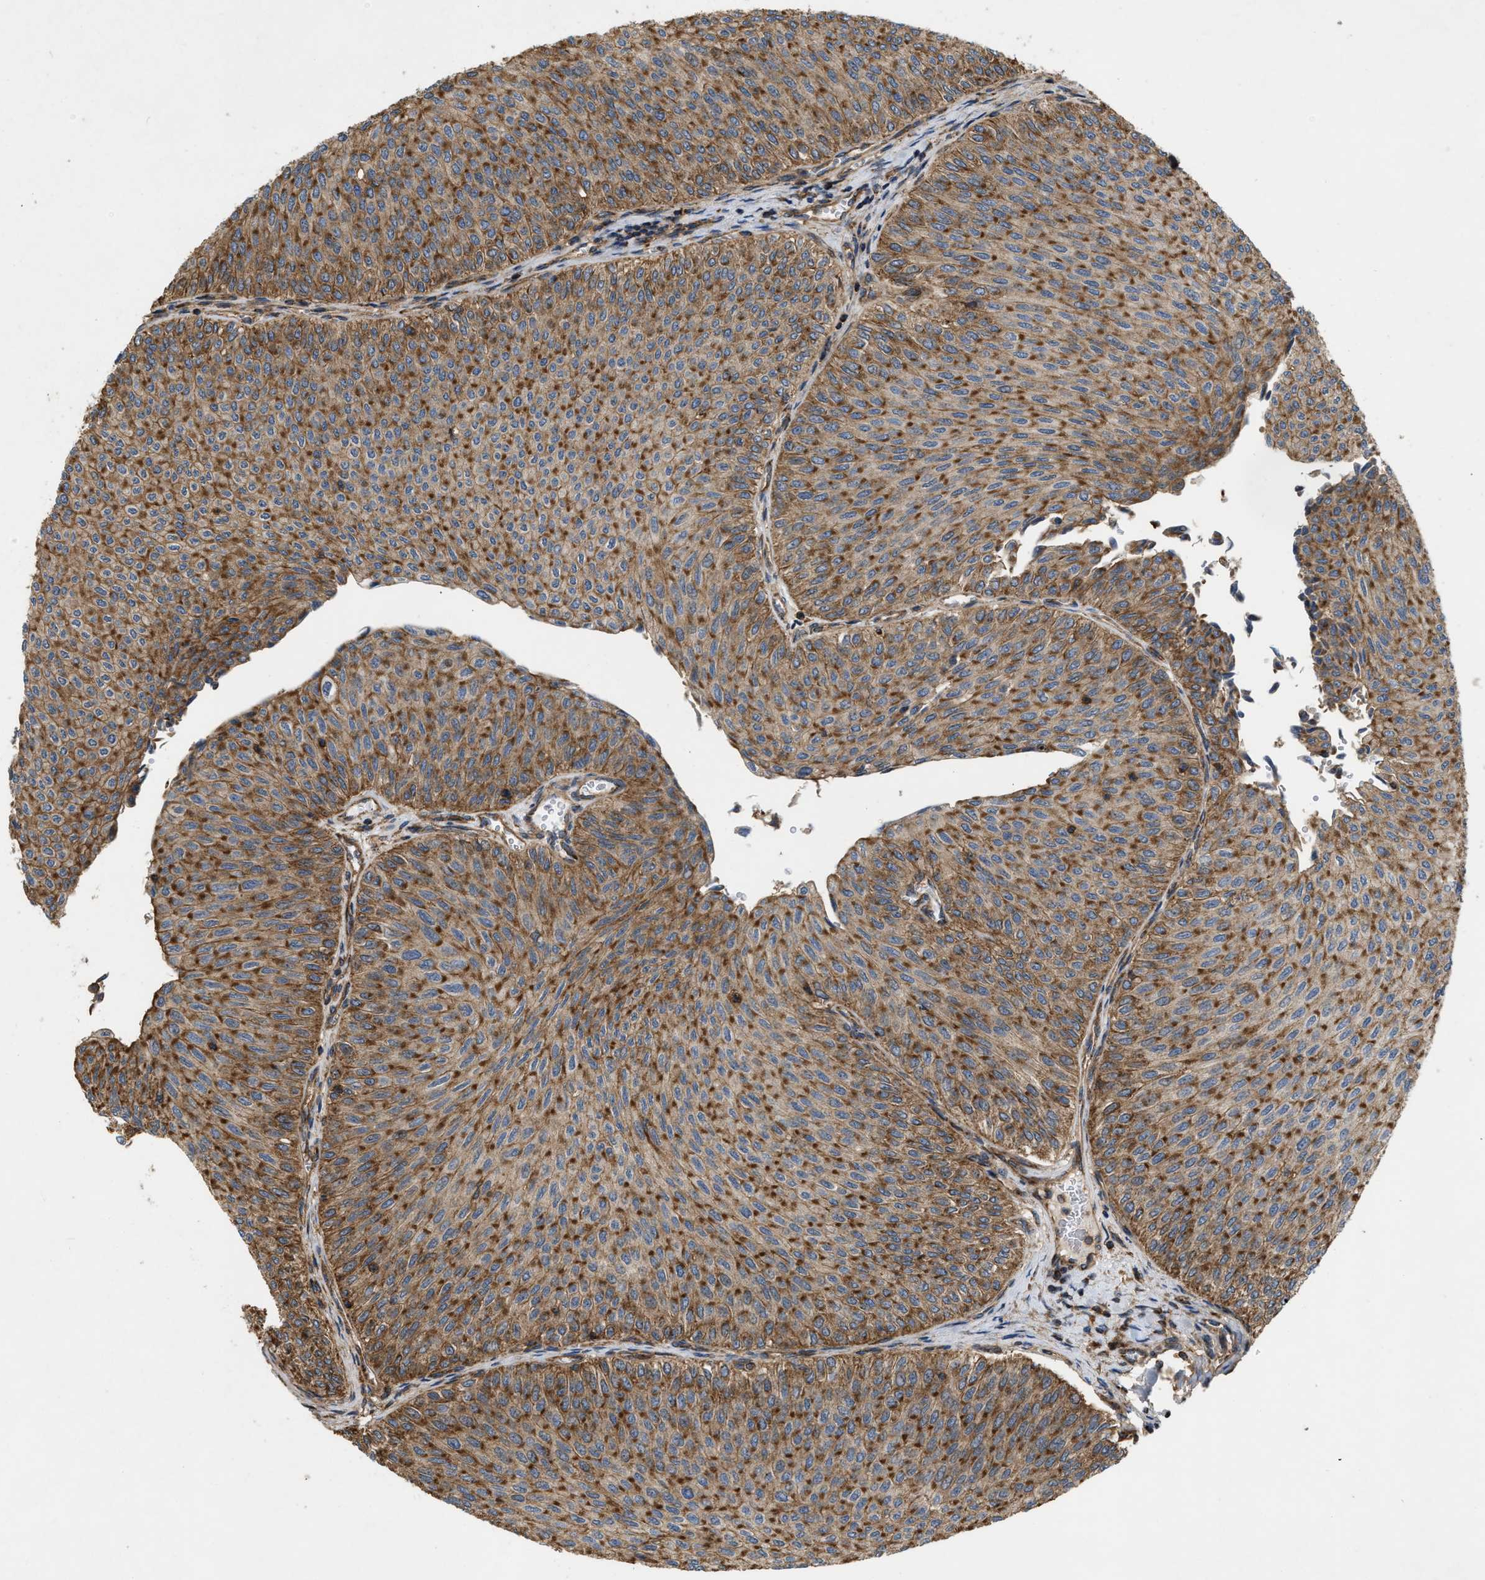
{"staining": {"intensity": "strong", "quantity": ">75%", "location": "cytoplasmic/membranous"}, "tissue": "urothelial cancer", "cell_type": "Tumor cells", "image_type": "cancer", "snomed": [{"axis": "morphology", "description": "Urothelial carcinoma, Low grade"}, {"axis": "topography", "description": "Urinary bladder"}], "caption": "IHC histopathology image of low-grade urothelial carcinoma stained for a protein (brown), which displays high levels of strong cytoplasmic/membranous expression in approximately >75% of tumor cells.", "gene": "GNB4", "patient": {"sex": "male", "age": 78}}